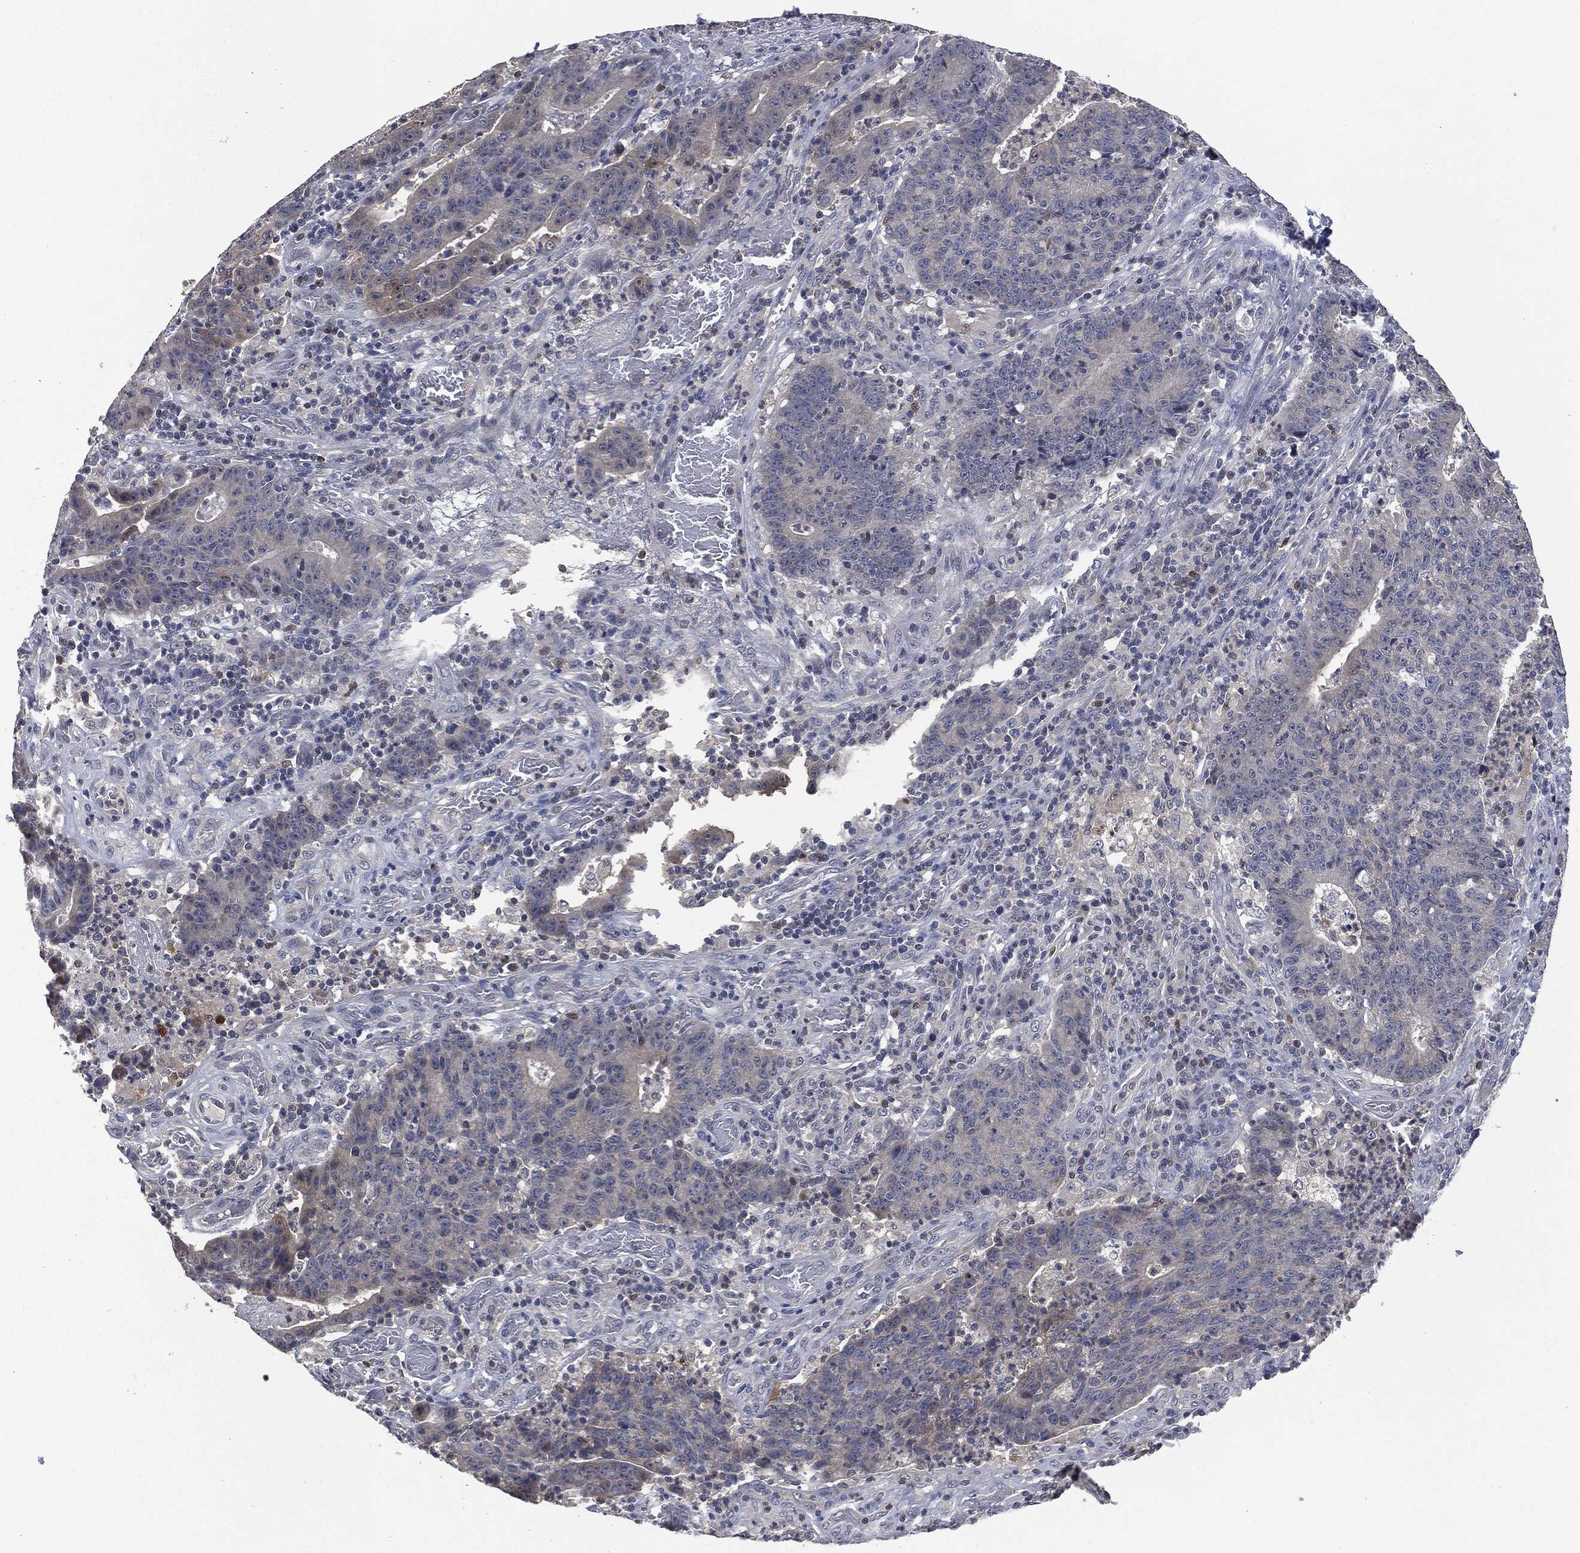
{"staining": {"intensity": "moderate", "quantity": "<25%", "location": "cytoplasmic/membranous"}, "tissue": "colorectal cancer", "cell_type": "Tumor cells", "image_type": "cancer", "snomed": [{"axis": "morphology", "description": "Adenocarcinoma, NOS"}, {"axis": "topography", "description": "Colon"}], "caption": "Protein analysis of adenocarcinoma (colorectal) tissue exhibits moderate cytoplasmic/membranous staining in approximately <25% of tumor cells.", "gene": "IL1RN", "patient": {"sex": "female", "age": 75}}